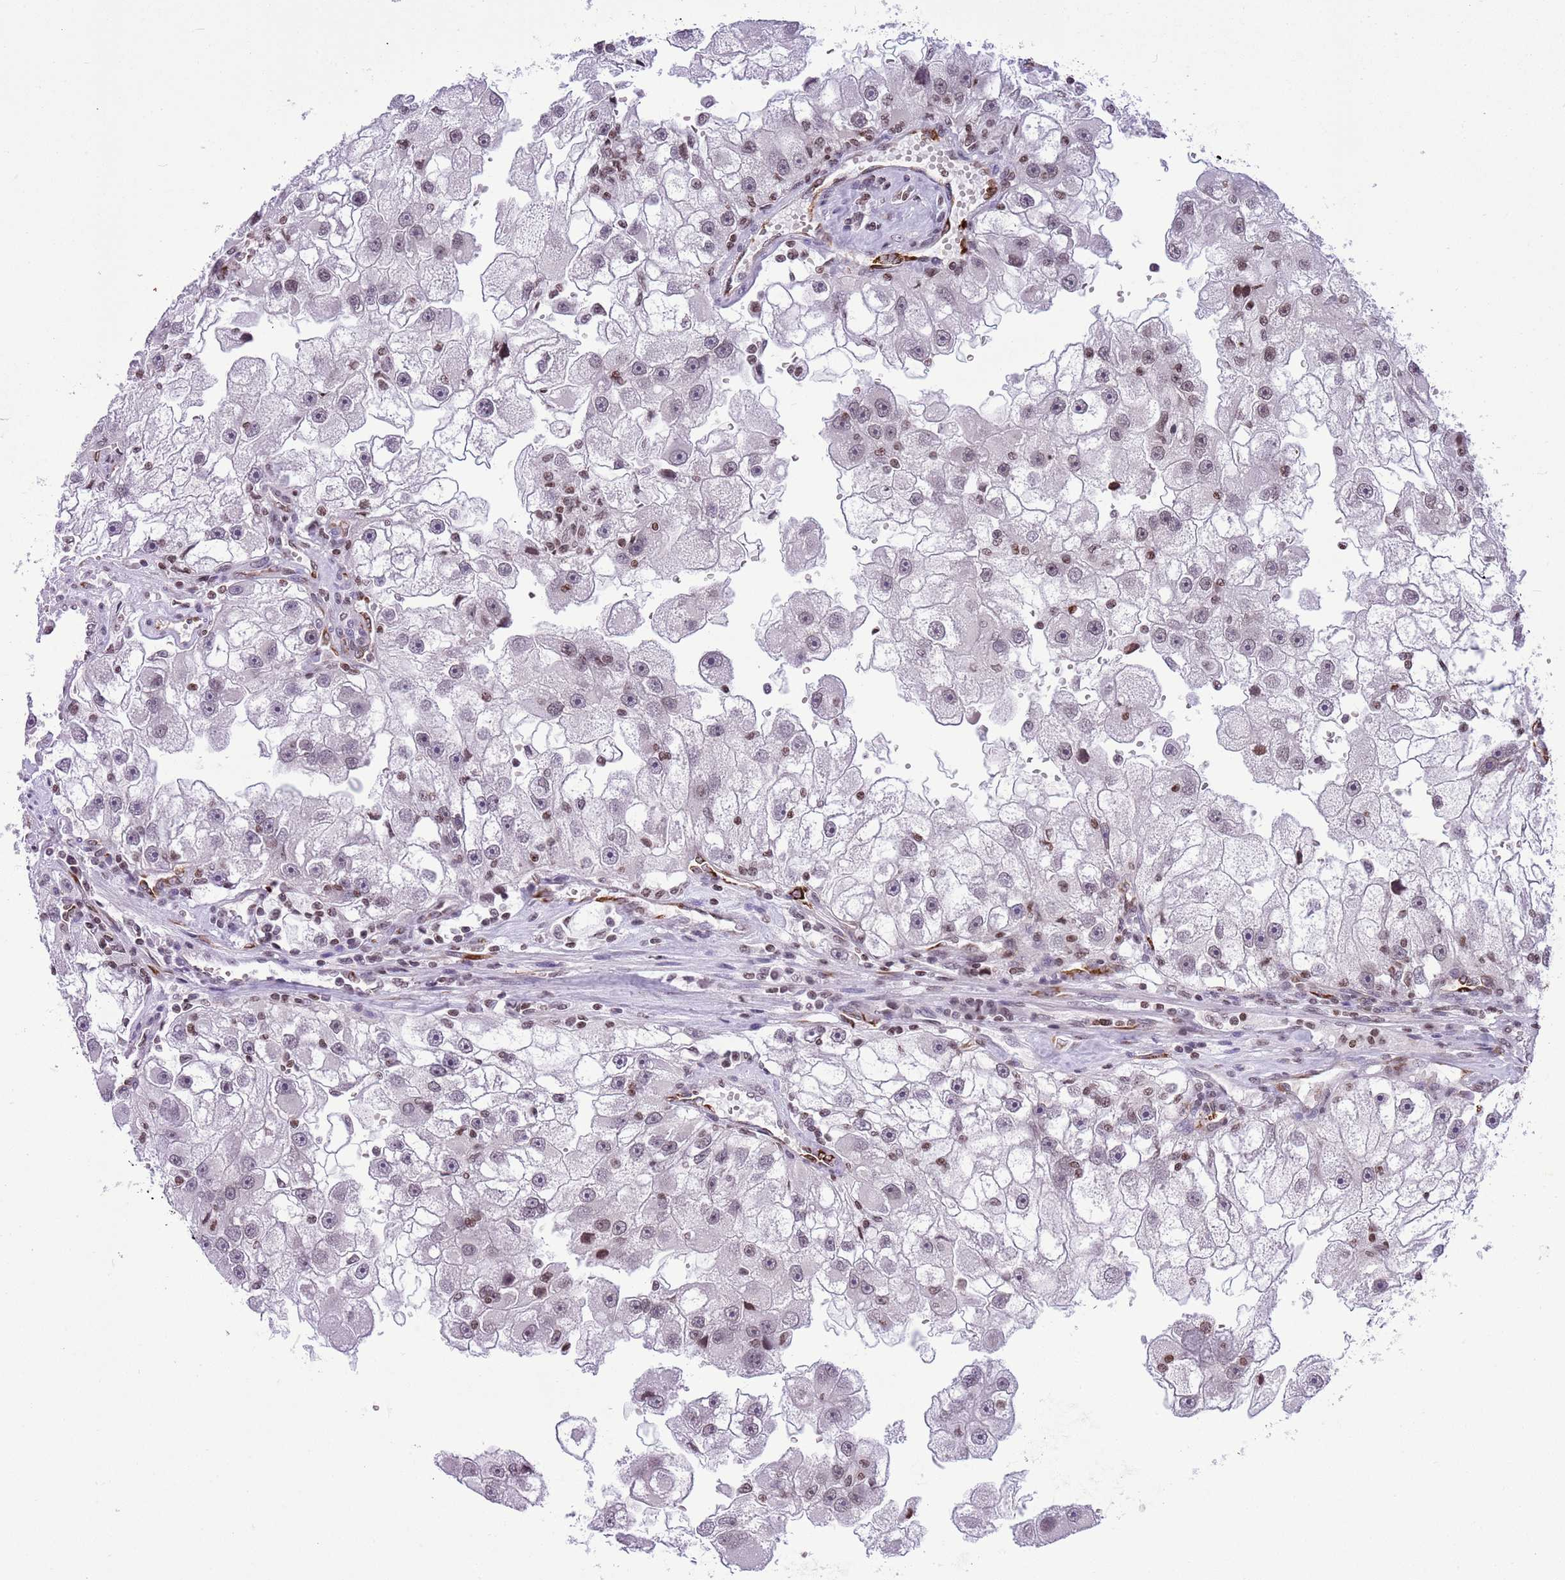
{"staining": {"intensity": "negative", "quantity": "none", "location": "none"}, "tissue": "renal cancer", "cell_type": "Tumor cells", "image_type": "cancer", "snomed": [{"axis": "morphology", "description": "Adenocarcinoma, NOS"}, {"axis": "topography", "description": "Kidney"}], "caption": "This image is of renal cancer stained with immunohistochemistry to label a protein in brown with the nuclei are counter-stained blue. There is no positivity in tumor cells.", "gene": "NRIP1", "patient": {"sex": "male", "age": 63}}